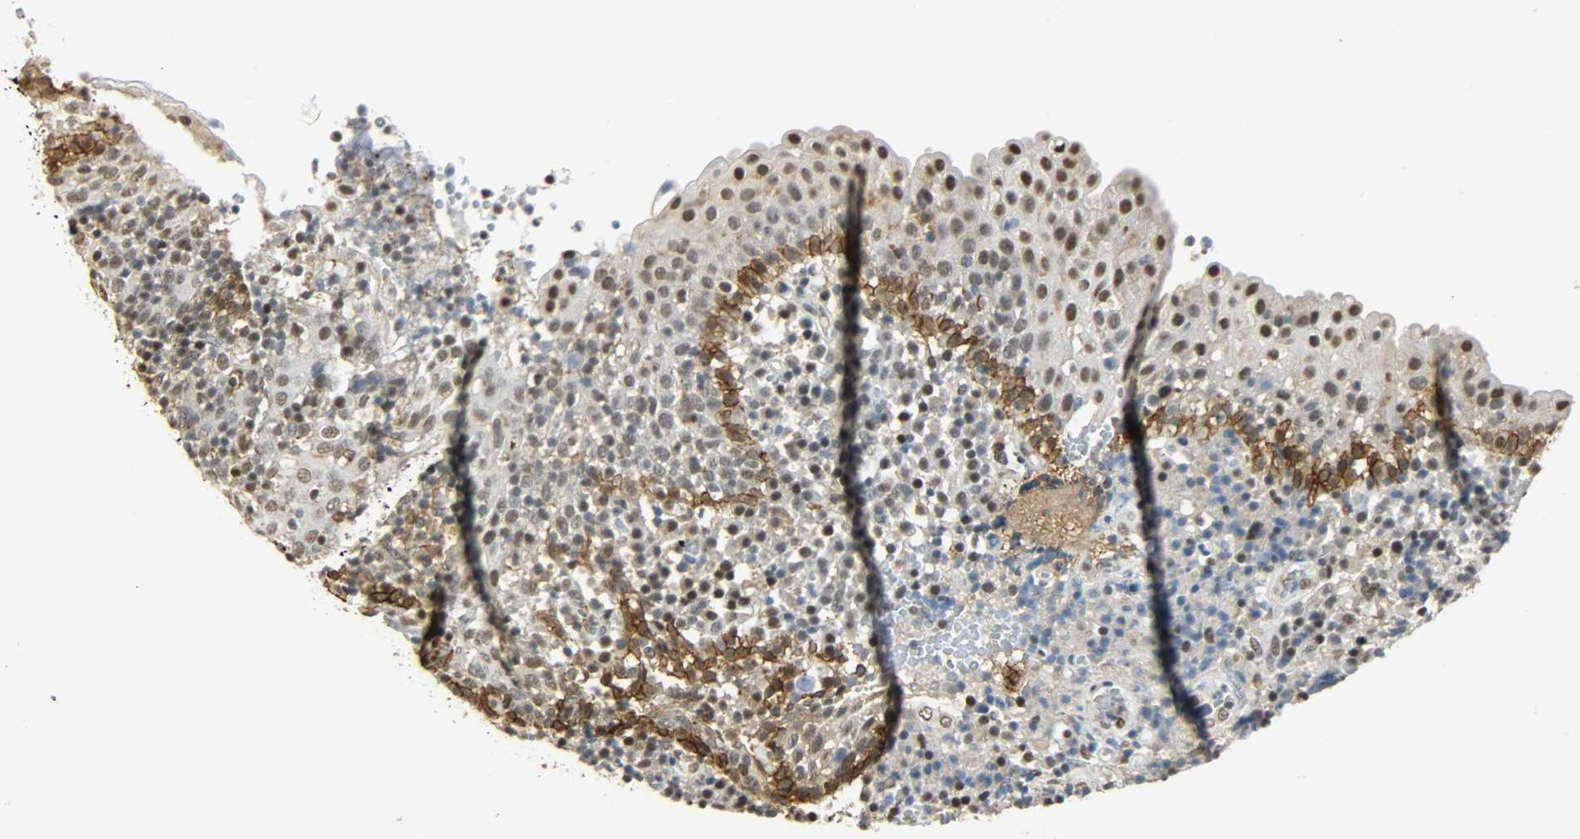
{"staining": {"intensity": "weak", "quantity": "25%-75%", "location": "nuclear"}, "tissue": "tonsil", "cell_type": "Germinal center cells", "image_type": "normal", "snomed": [{"axis": "morphology", "description": "Normal tissue, NOS"}, {"axis": "topography", "description": "Tonsil"}], "caption": "Immunohistochemistry staining of normal tonsil, which demonstrates low levels of weak nuclear staining in approximately 25%-75% of germinal center cells indicating weak nuclear protein expression. The staining was performed using DAB (brown) for protein detection and nuclei were counterstained in hematoxylin (blue).", "gene": "NGFR", "patient": {"sex": "female", "age": 40}}